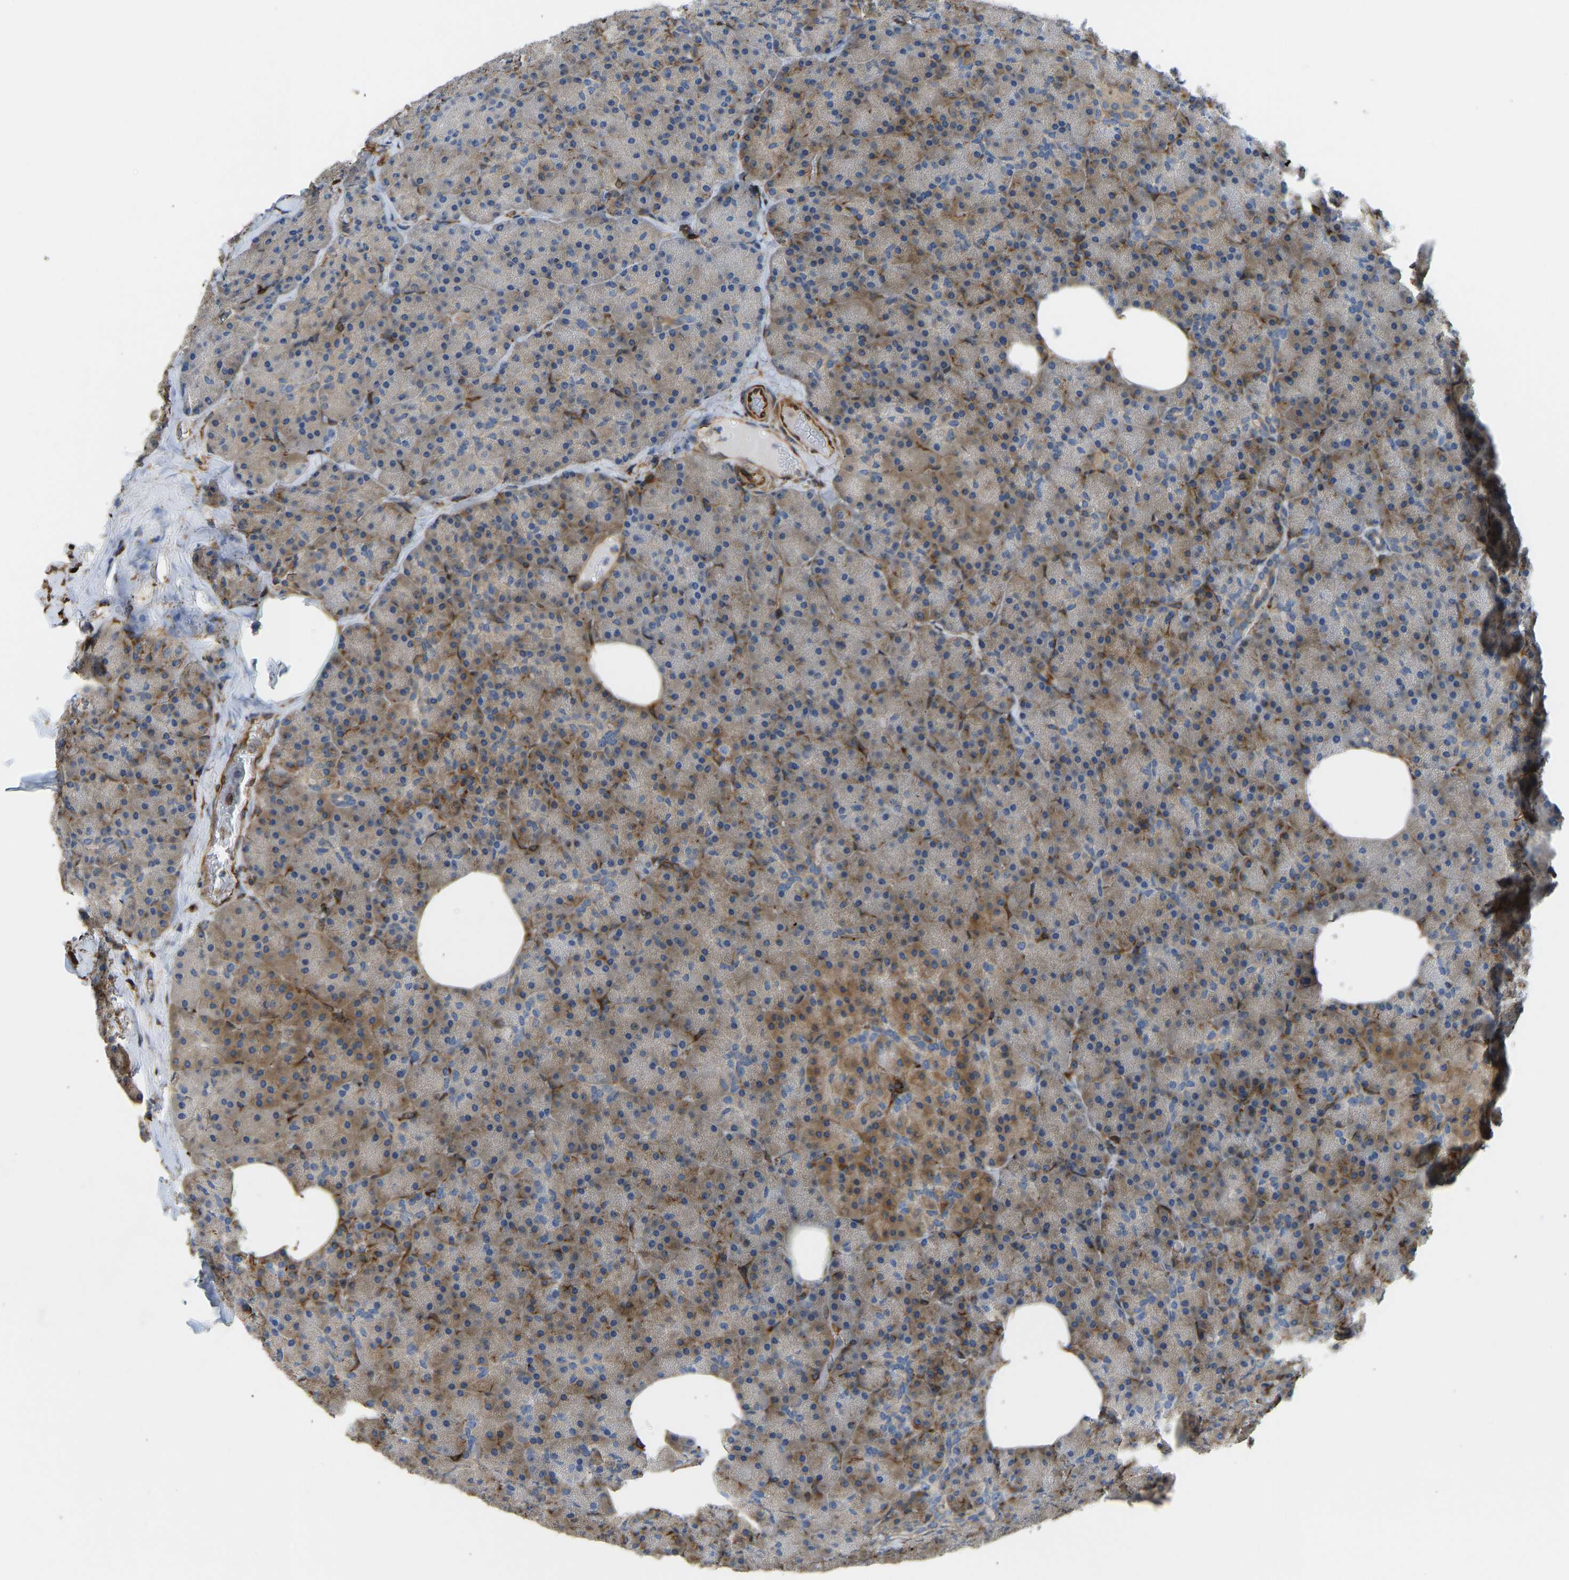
{"staining": {"intensity": "moderate", "quantity": ">75%", "location": "cytoplasmic/membranous"}, "tissue": "pancreas", "cell_type": "Exocrine glandular cells", "image_type": "normal", "snomed": [{"axis": "morphology", "description": "Normal tissue, NOS"}, {"axis": "morphology", "description": "Carcinoid, malignant, NOS"}, {"axis": "topography", "description": "Pancreas"}], "caption": "This histopathology image displays benign pancreas stained with immunohistochemistry (IHC) to label a protein in brown. The cytoplasmic/membranous of exocrine glandular cells show moderate positivity for the protein. Nuclei are counter-stained blue.", "gene": "BEX3", "patient": {"sex": "female", "age": 35}}